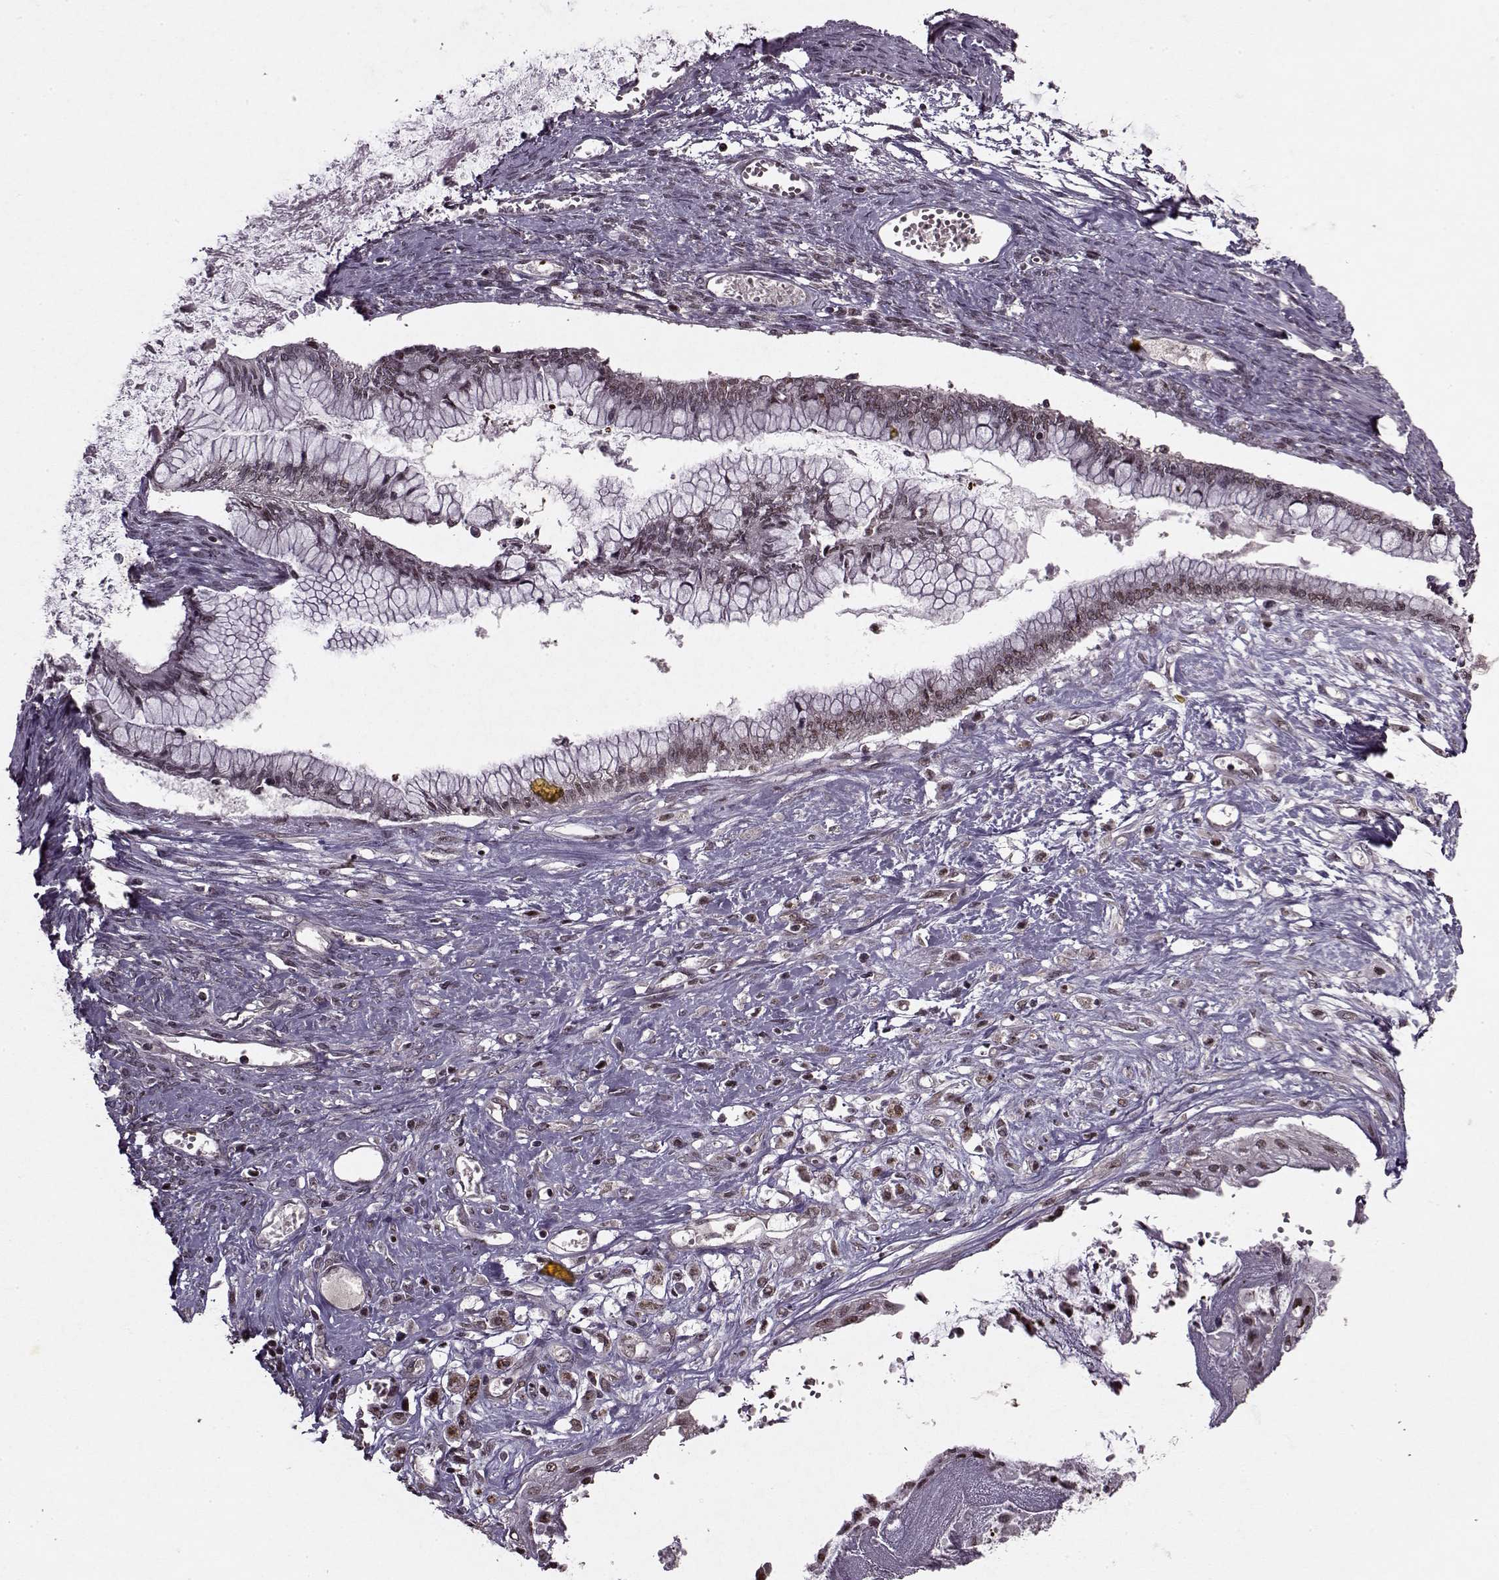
{"staining": {"intensity": "weak", "quantity": "25%-75%", "location": "nuclear"}, "tissue": "ovarian cancer", "cell_type": "Tumor cells", "image_type": "cancer", "snomed": [{"axis": "morphology", "description": "Cystadenocarcinoma, mucinous, NOS"}, {"axis": "topography", "description": "Ovary"}], "caption": "An immunohistochemistry (IHC) micrograph of neoplastic tissue is shown. Protein staining in brown labels weak nuclear positivity in ovarian mucinous cystadenocarcinoma within tumor cells.", "gene": "PSMA7", "patient": {"sex": "female", "age": 67}}